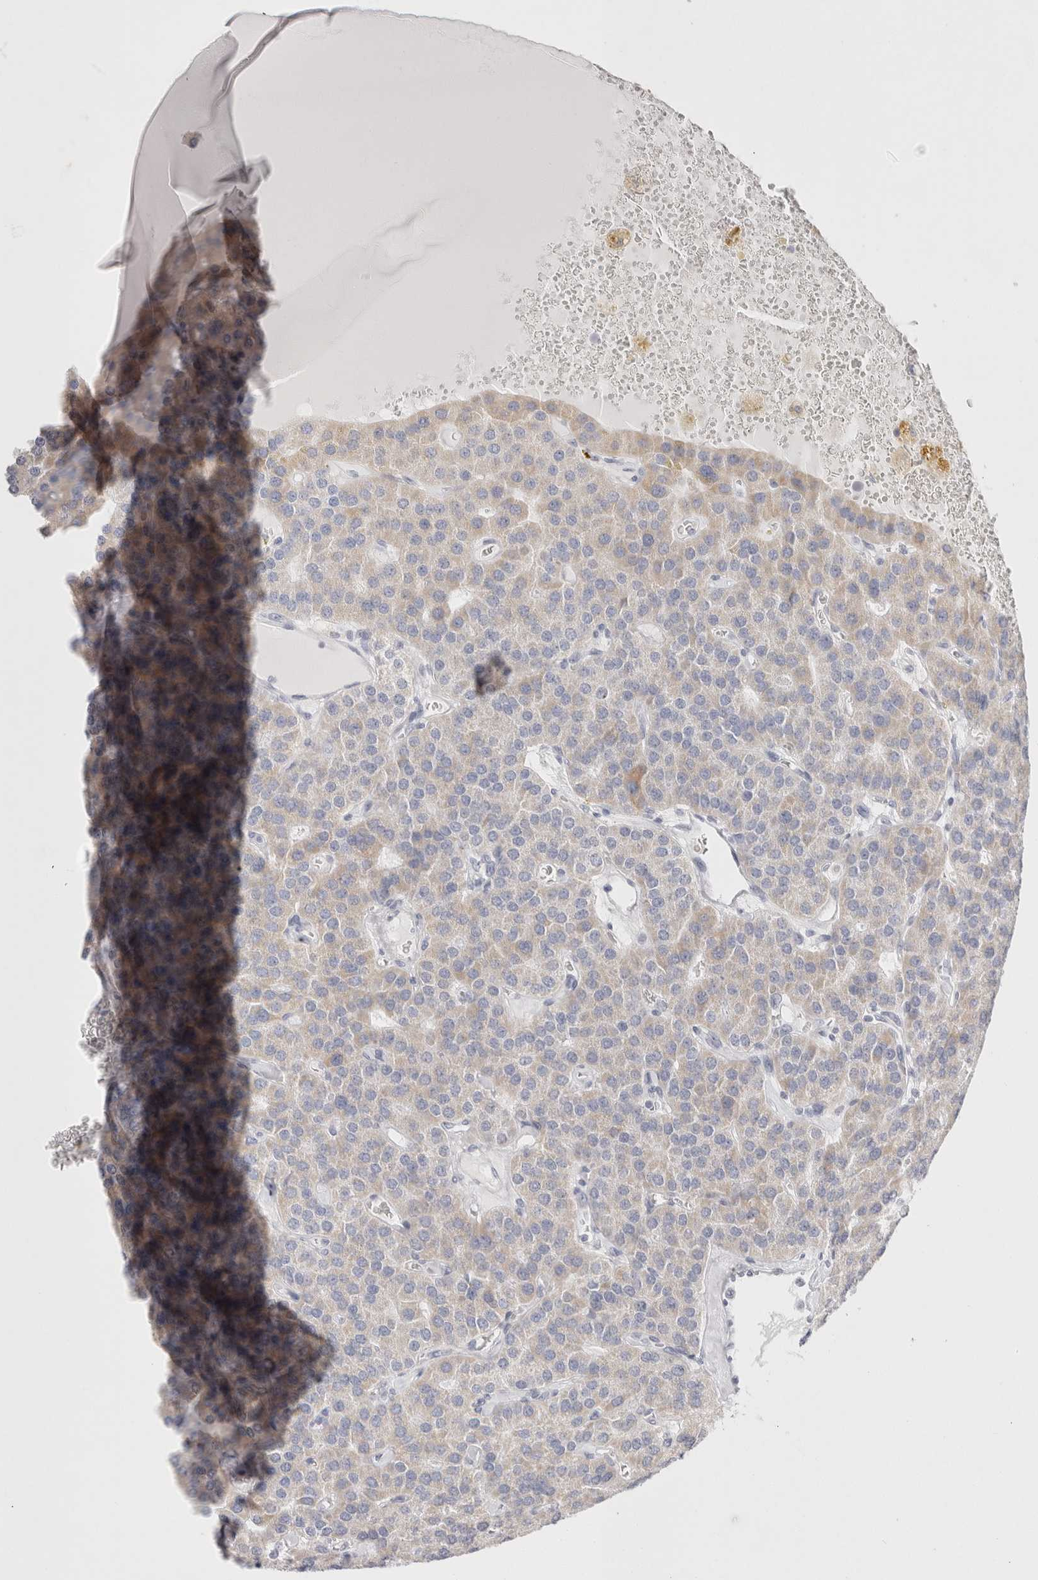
{"staining": {"intensity": "weak", "quantity": "<25%", "location": "cytoplasmic/membranous"}, "tissue": "parathyroid gland", "cell_type": "Glandular cells", "image_type": "normal", "snomed": [{"axis": "morphology", "description": "Normal tissue, NOS"}, {"axis": "morphology", "description": "Adenoma, NOS"}, {"axis": "topography", "description": "Parathyroid gland"}], "caption": "DAB (3,3'-diaminobenzidine) immunohistochemical staining of benign human parathyroid gland demonstrates no significant positivity in glandular cells.", "gene": "GARIN1A", "patient": {"sex": "female", "age": 86}}